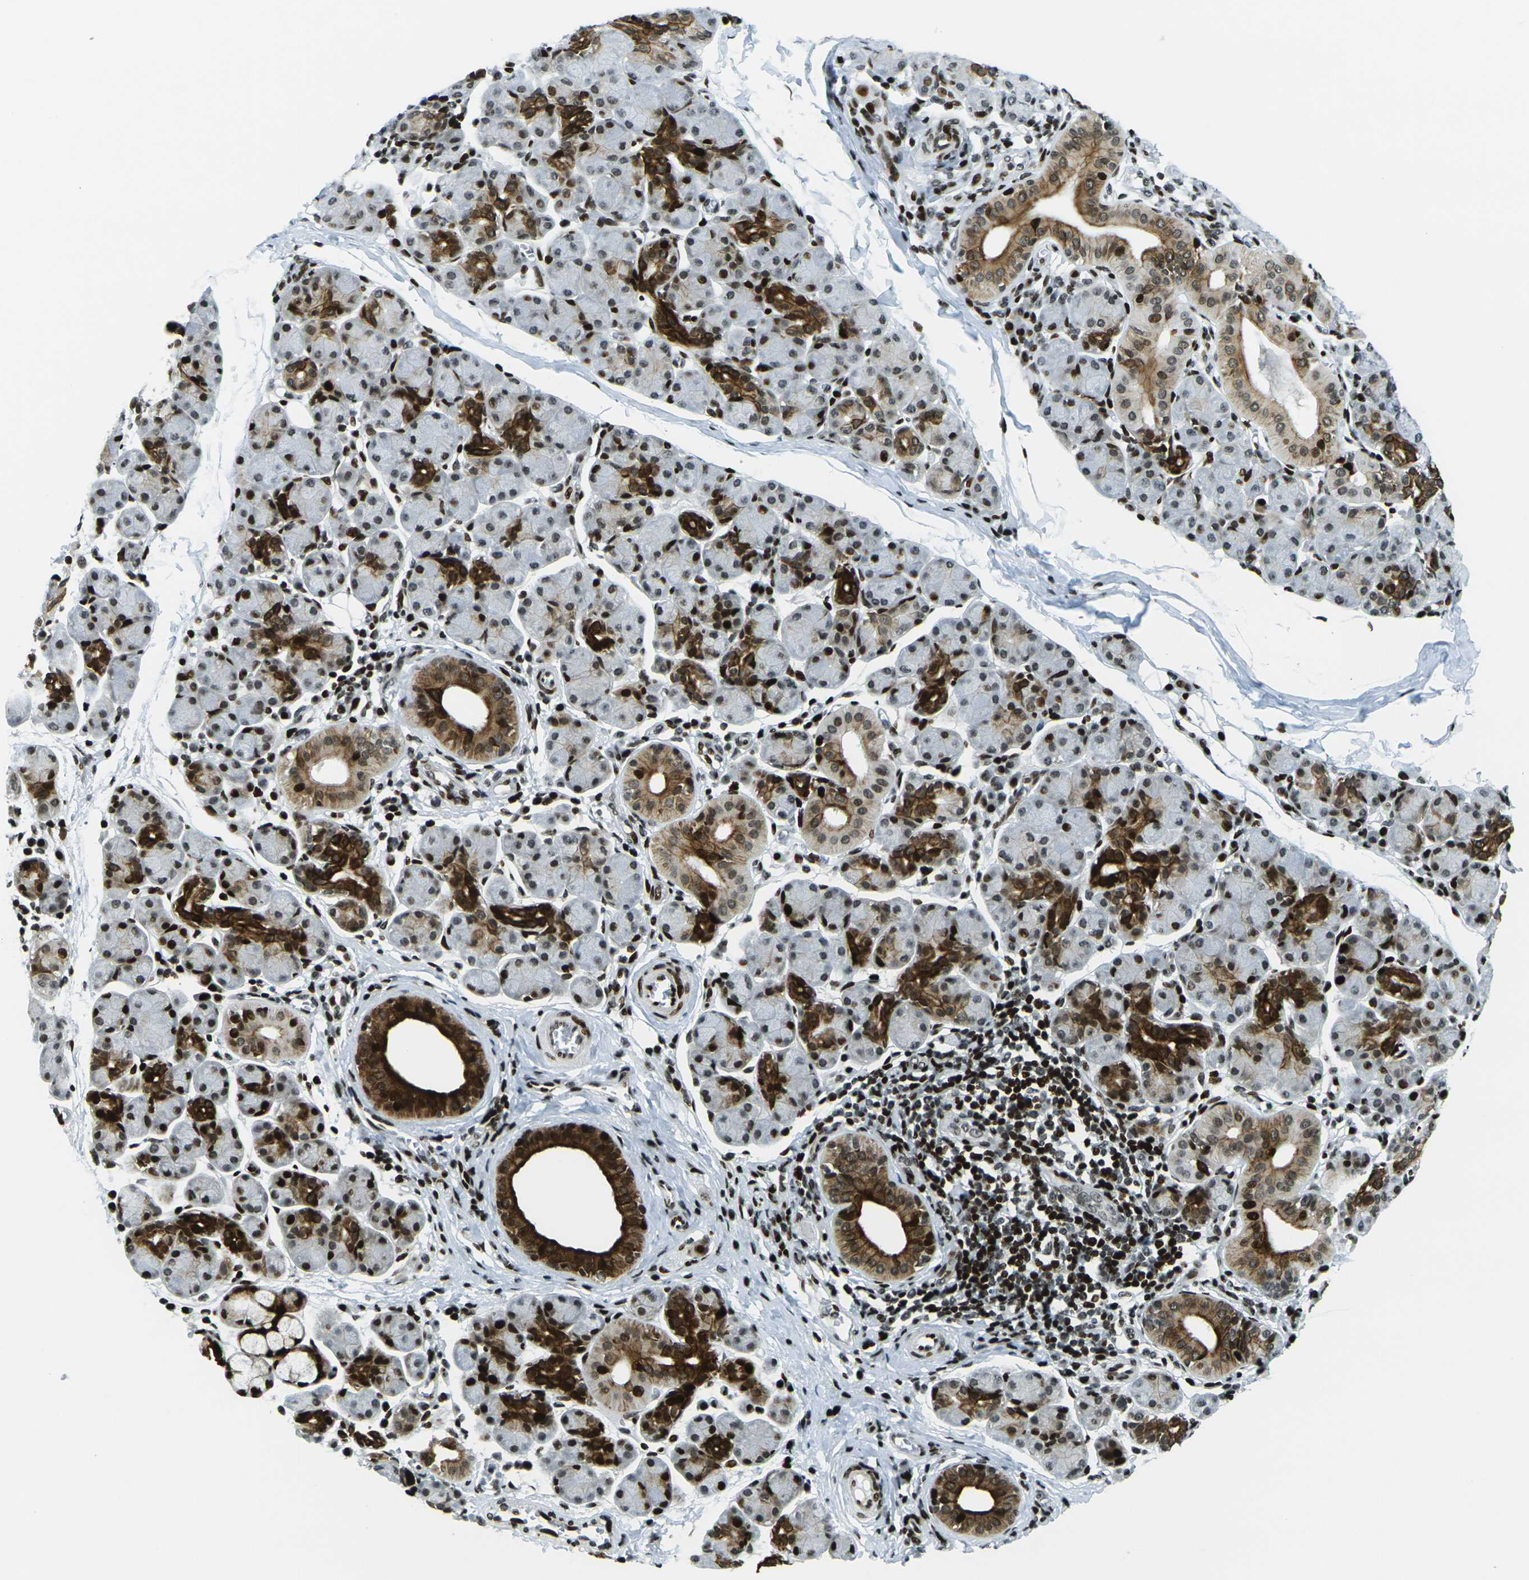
{"staining": {"intensity": "strong", "quantity": "25%-75%", "location": "cytoplasmic/membranous,nuclear"}, "tissue": "salivary gland", "cell_type": "Glandular cells", "image_type": "normal", "snomed": [{"axis": "morphology", "description": "Normal tissue, NOS"}, {"axis": "morphology", "description": "Inflammation, NOS"}, {"axis": "topography", "description": "Lymph node"}, {"axis": "topography", "description": "Salivary gland"}], "caption": "This histopathology image shows IHC staining of unremarkable salivary gland, with high strong cytoplasmic/membranous,nuclear positivity in about 25%-75% of glandular cells.", "gene": "H3", "patient": {"sex": "male", "age": 3}}